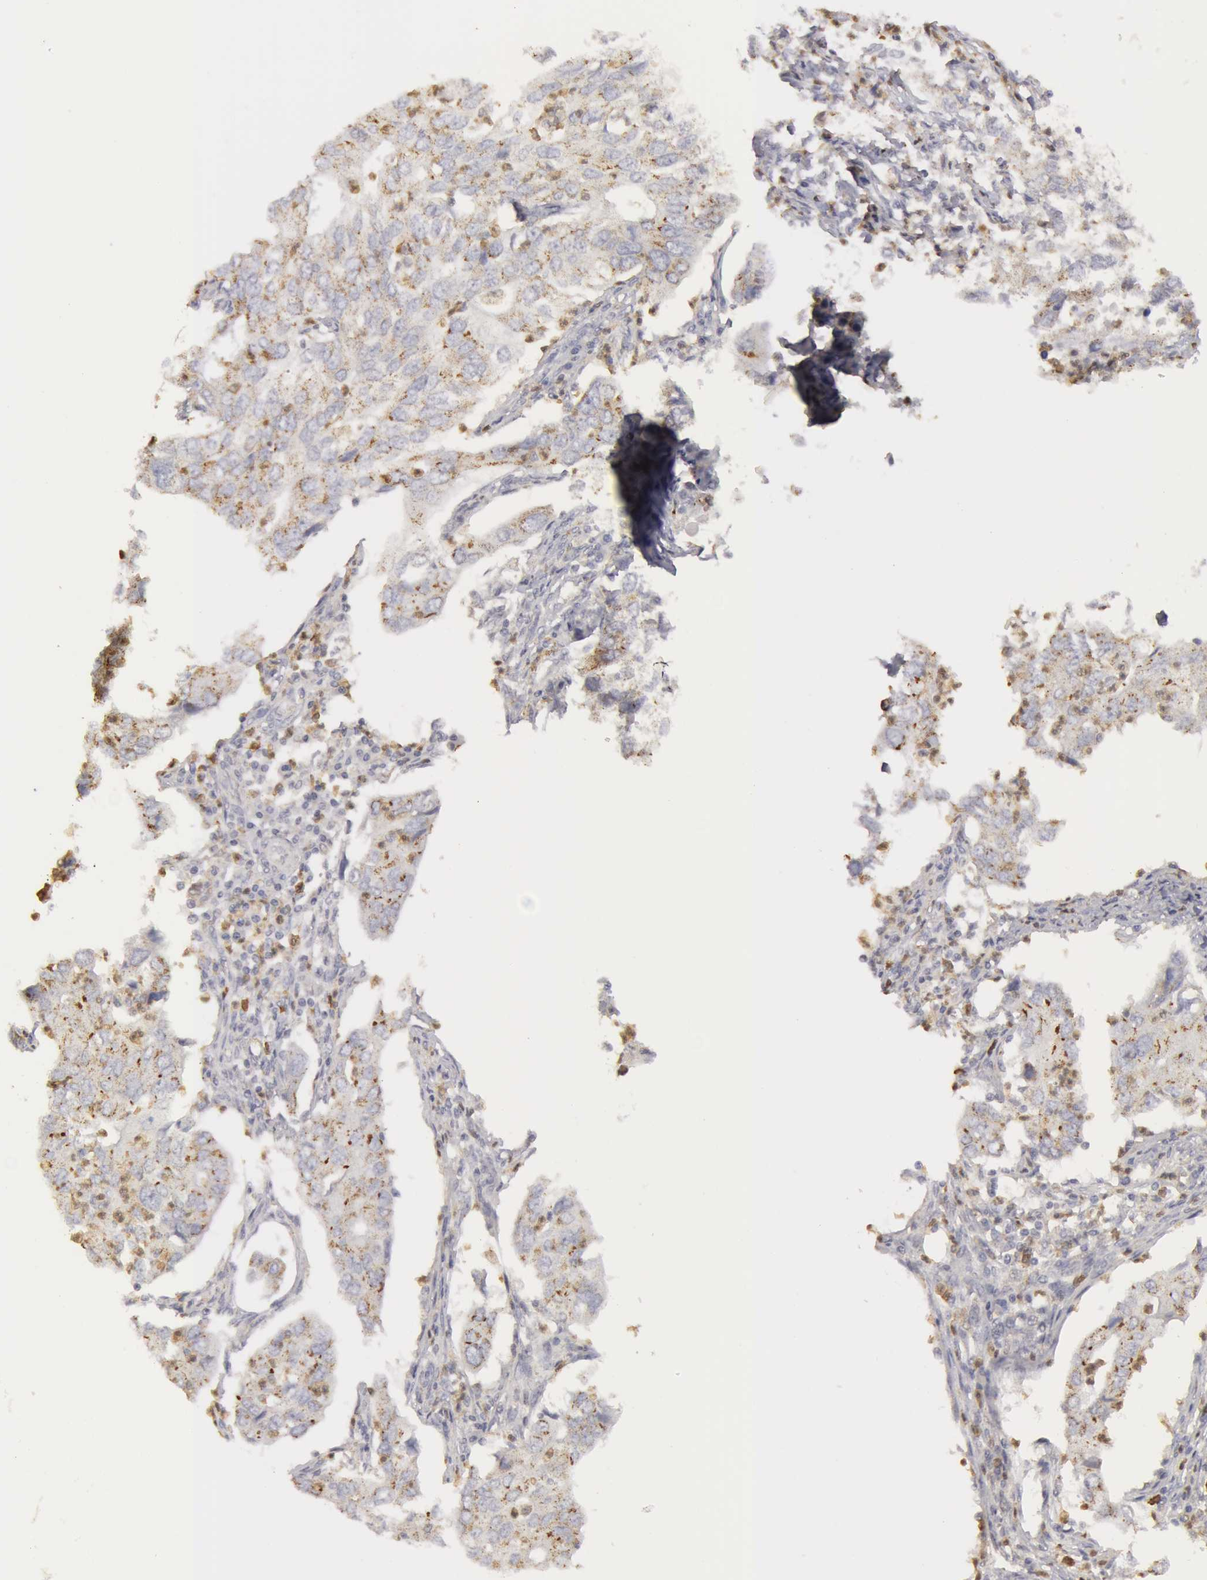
{"staining": {"intensity": "moderate", "quantity": "25%-75%", "location": "cytoplasmic/membranous"}, "tissue": "lung cancer", "cell_type": "Tumor cells", "image_type": "cancer", "snomed": [{"axis": "morphology", "description": "Adenocarcinoma, NOS"}, {"axis": "topography", "description": "Lung"}], "caption": "Immunohistochemical staining of human lung cancer (adenocarcinoma) reveals moderate cytoplasmic/membranous protein positivity in about 25%-75% of tumor cells.", "gene": "CAT", "patient": {"sex": "male", "age": 48}}